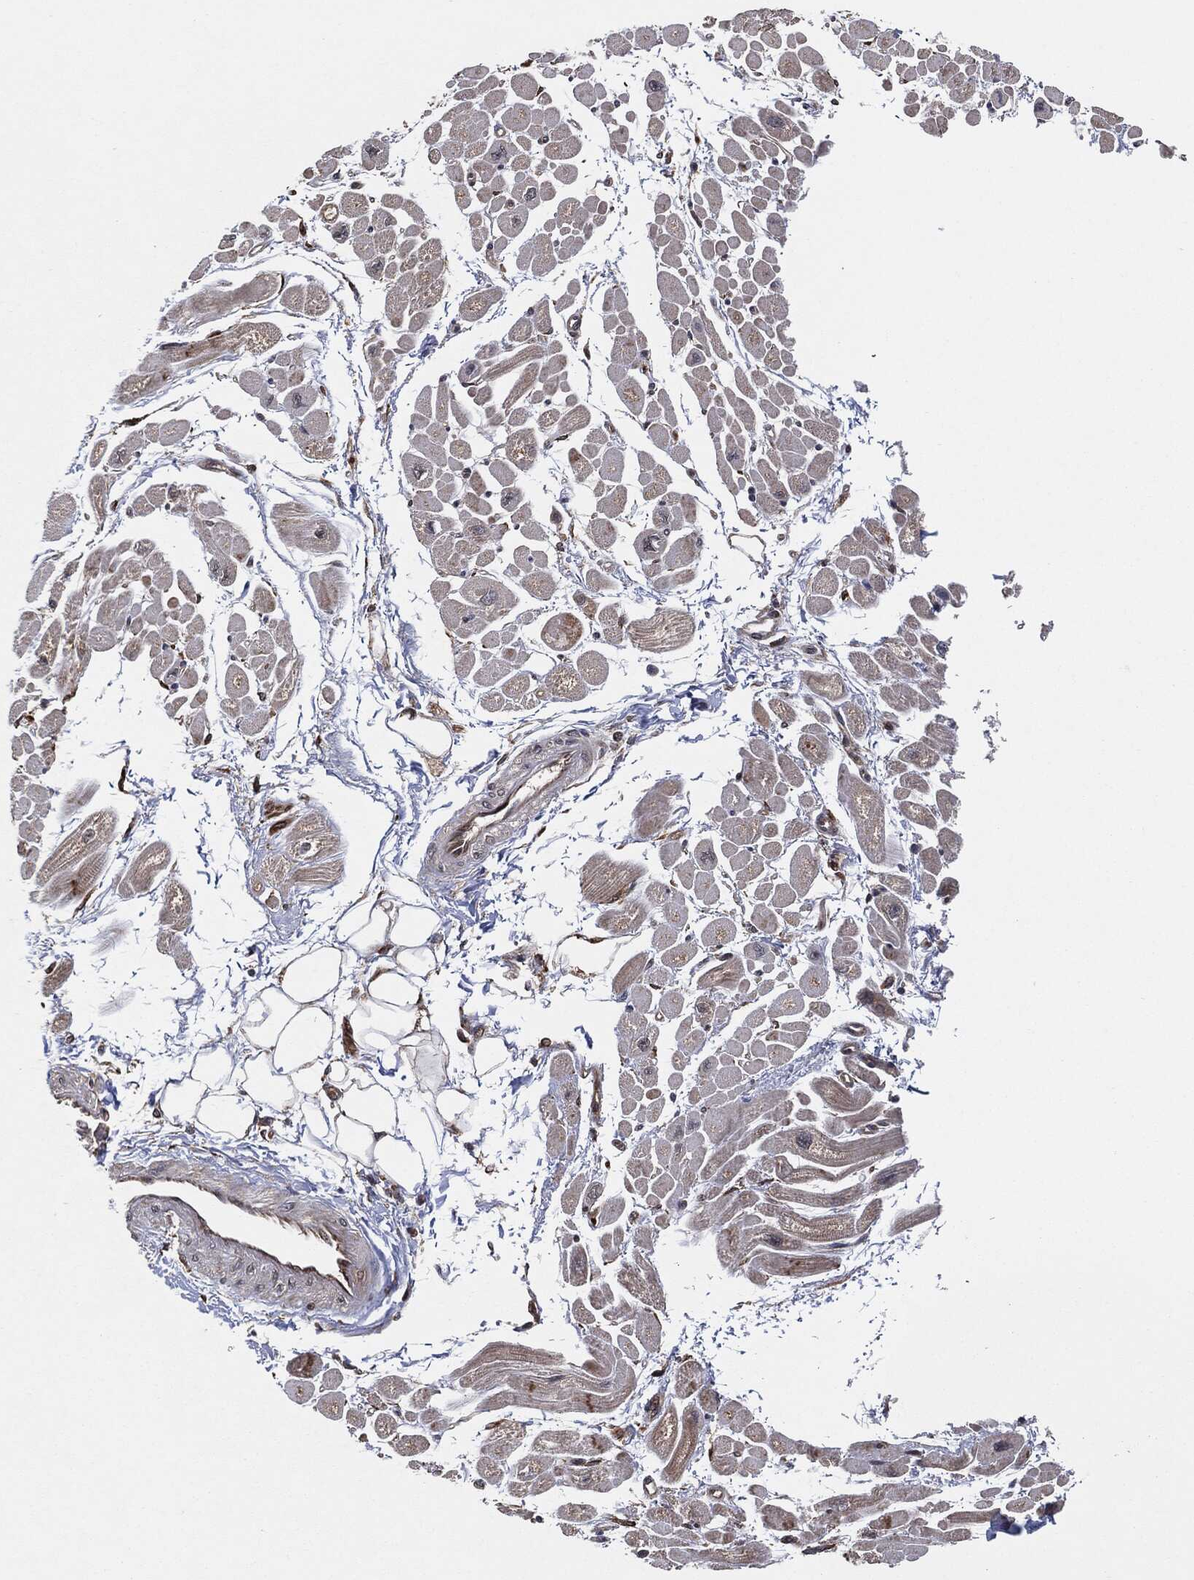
{"staining": {"intensity": "negative", "quantity": "none", "location": "none"}, "tissue": "heart muscle", "cell_type": "Cardiomyocytes", "image_type": "normal", "snomed": [{"axis": "morphology", "description": "Normal tissue, NOS"}, {"axis": "topography", "description": "Heart"}], "caption": "Human heart muscle stained for a protein using IHC demonstrates no positivity in cardiomyocytes.", "gene": "BCAR1", "patient": {"sex": "male", "age": 66}}